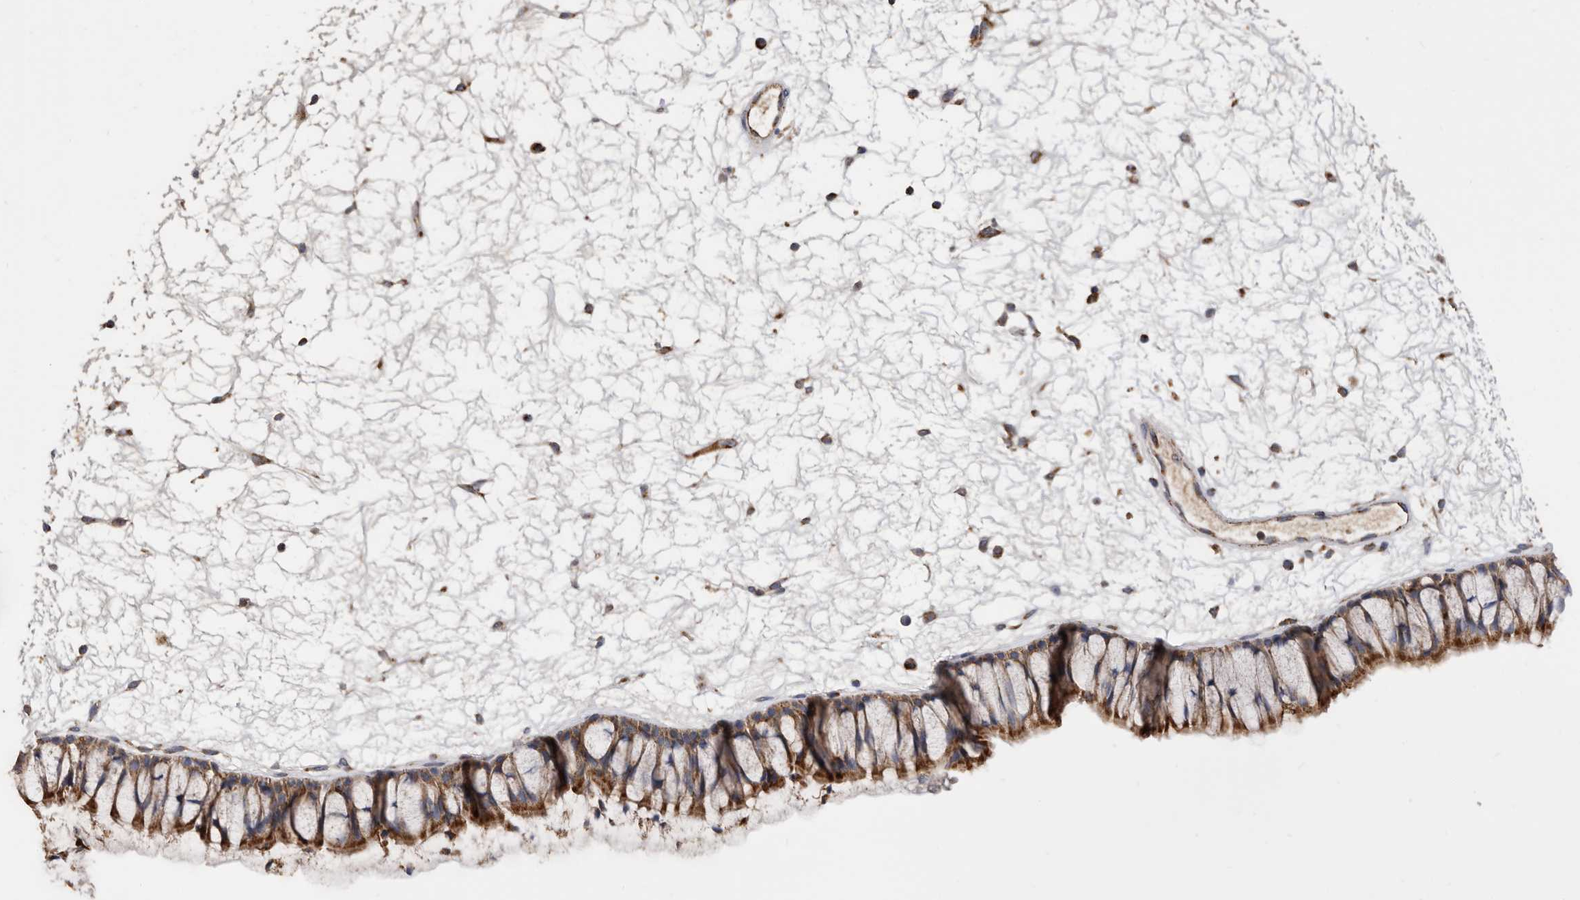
{"staining": {"intensity": "strong", "quantity": ">75%", "location": "cytoplasmic/membranous"}, "tissue": "nasopharynx", "cell_type": "Respiratory epithelial cells", "image_type": "normal", "snomed": [{"axis": "morphology", "description": "Normal tissue, NOS"}, {"axis": "topography", "description": "Nasopharynx"}], "caption": "About >75% of respiratory epithelial cells in normal human nasopharynx exhibit strong cytoplasmic/membranous protein expression as visualized by brown immunohistochemical staining.", "gene": "WFDC1", "patient": {"sex": "male", "age": 64}}